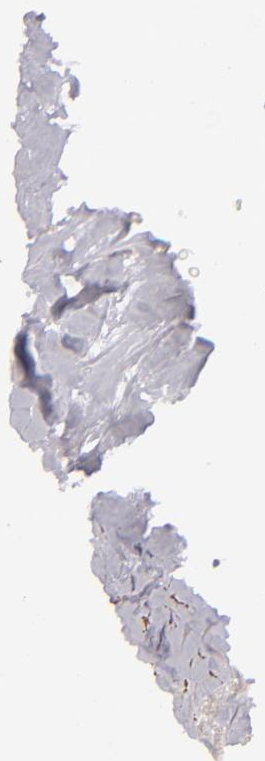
{"staining": {"intensity": "weak", "quantity": "<25%", "location": "cytoplasmic/membranous"}, "tissue": "thyroid cancer", "cell_type": "Tumor cells", "image_type": "cancer", "snomed": [{"axis": "morphology", "description": "Papillary adenocarcinoma, NOS"}, {"axis": "topography", "description": "Thyroid gland"}], "caption": "The micrograph reveals no significant staining in tumor cells of thyroid cancer (papillary adenocarcinoma).", "gene": "APOBEC3G", "patient": {"sex": "male", "age": 87}}